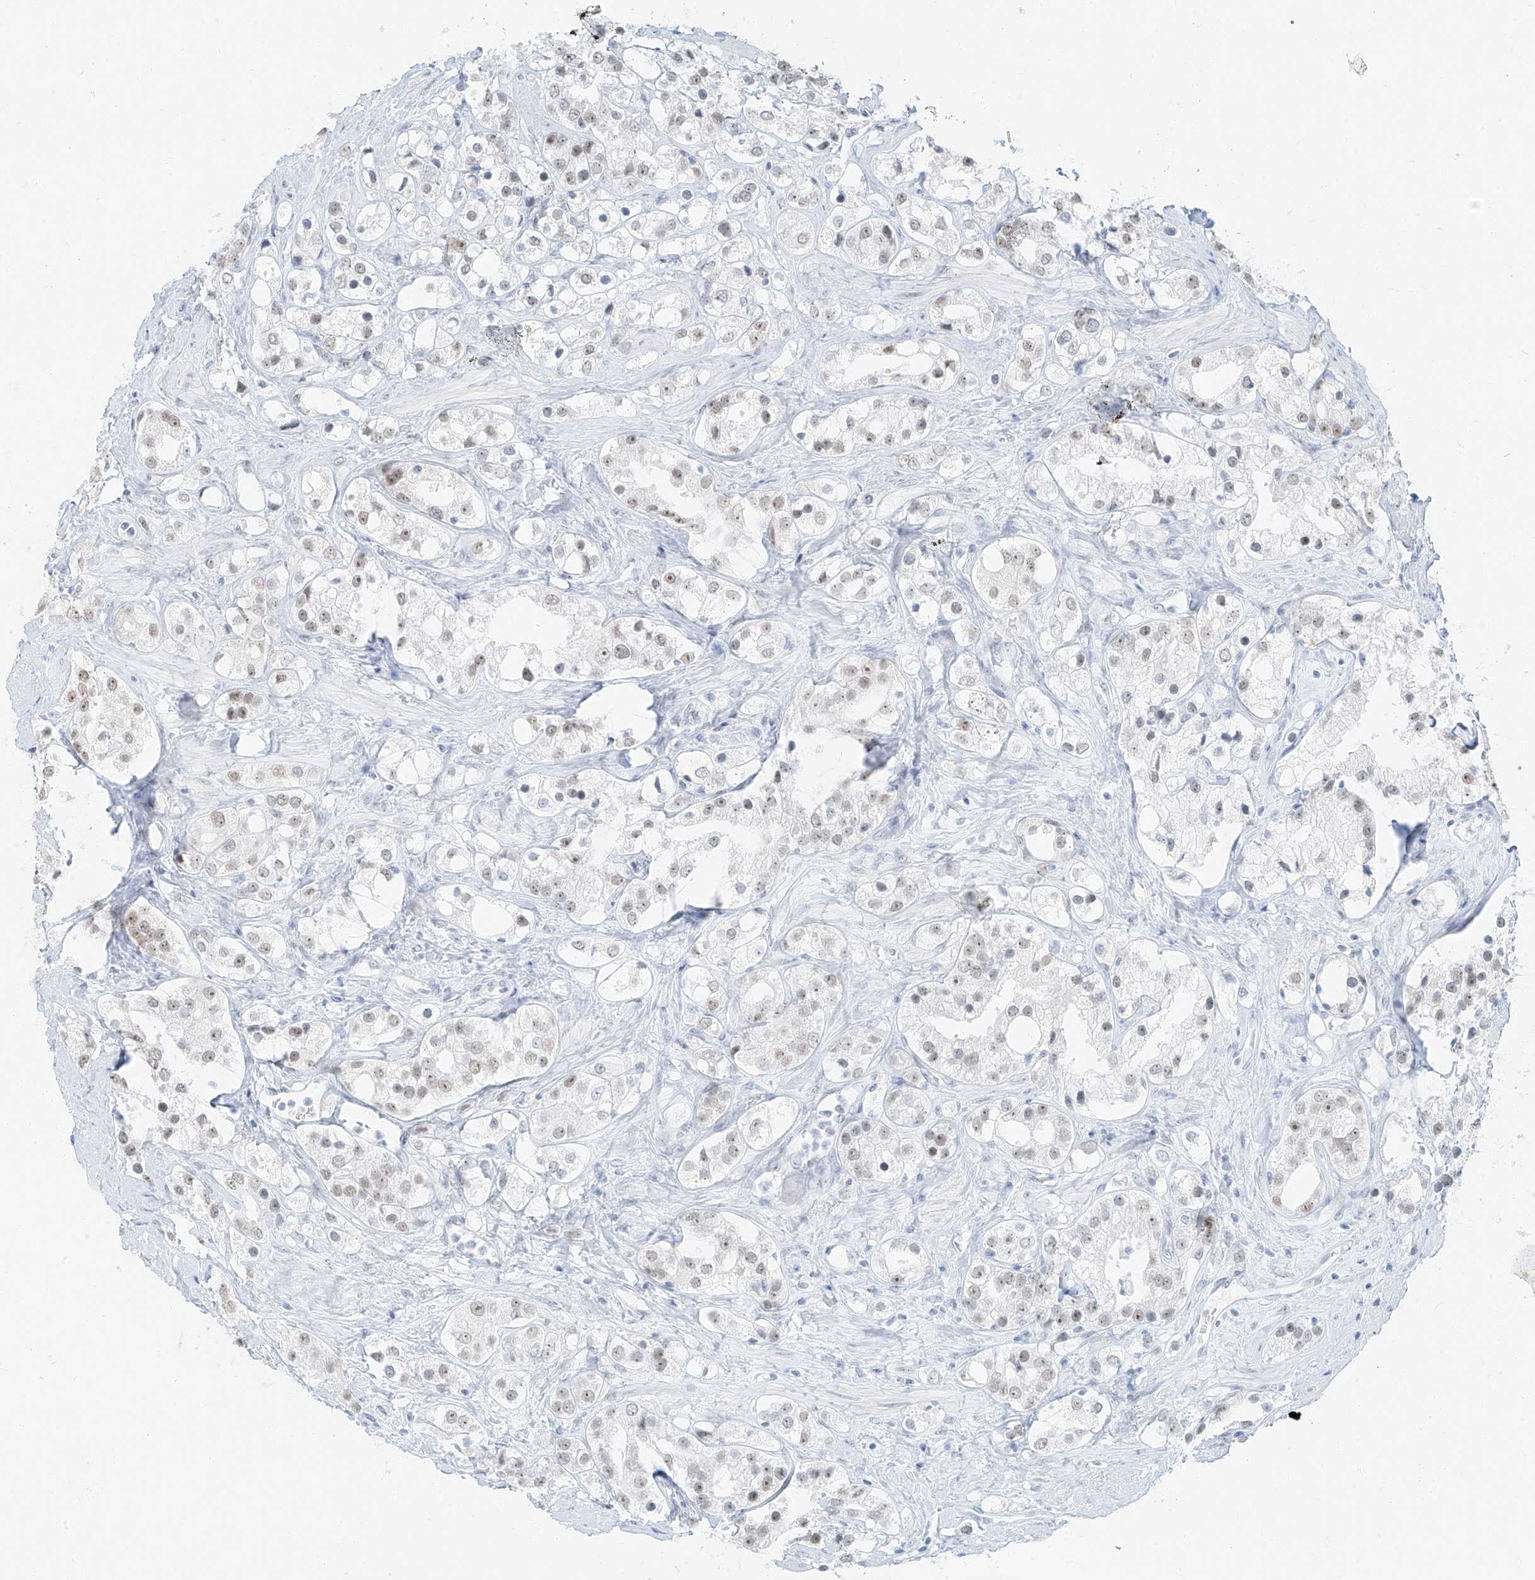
{"staining": {"intensity": "weak", "quantity": "<25%", "location": "nuclear"}, "tissue": "prostate cancer", "cell_type": "Tumor cells", "image_type": "cancer", "snomed": [{"axis": "morphology", "description": "Adenocarcinoma, NOS"}, {"axis": "topography", "description": "Prostate"}], "caption": "Tumor cells show no significant positivity in prostate adenocarcinoma.", "gene": "PGC", "patient": {"sex": "male", "age": 79}}